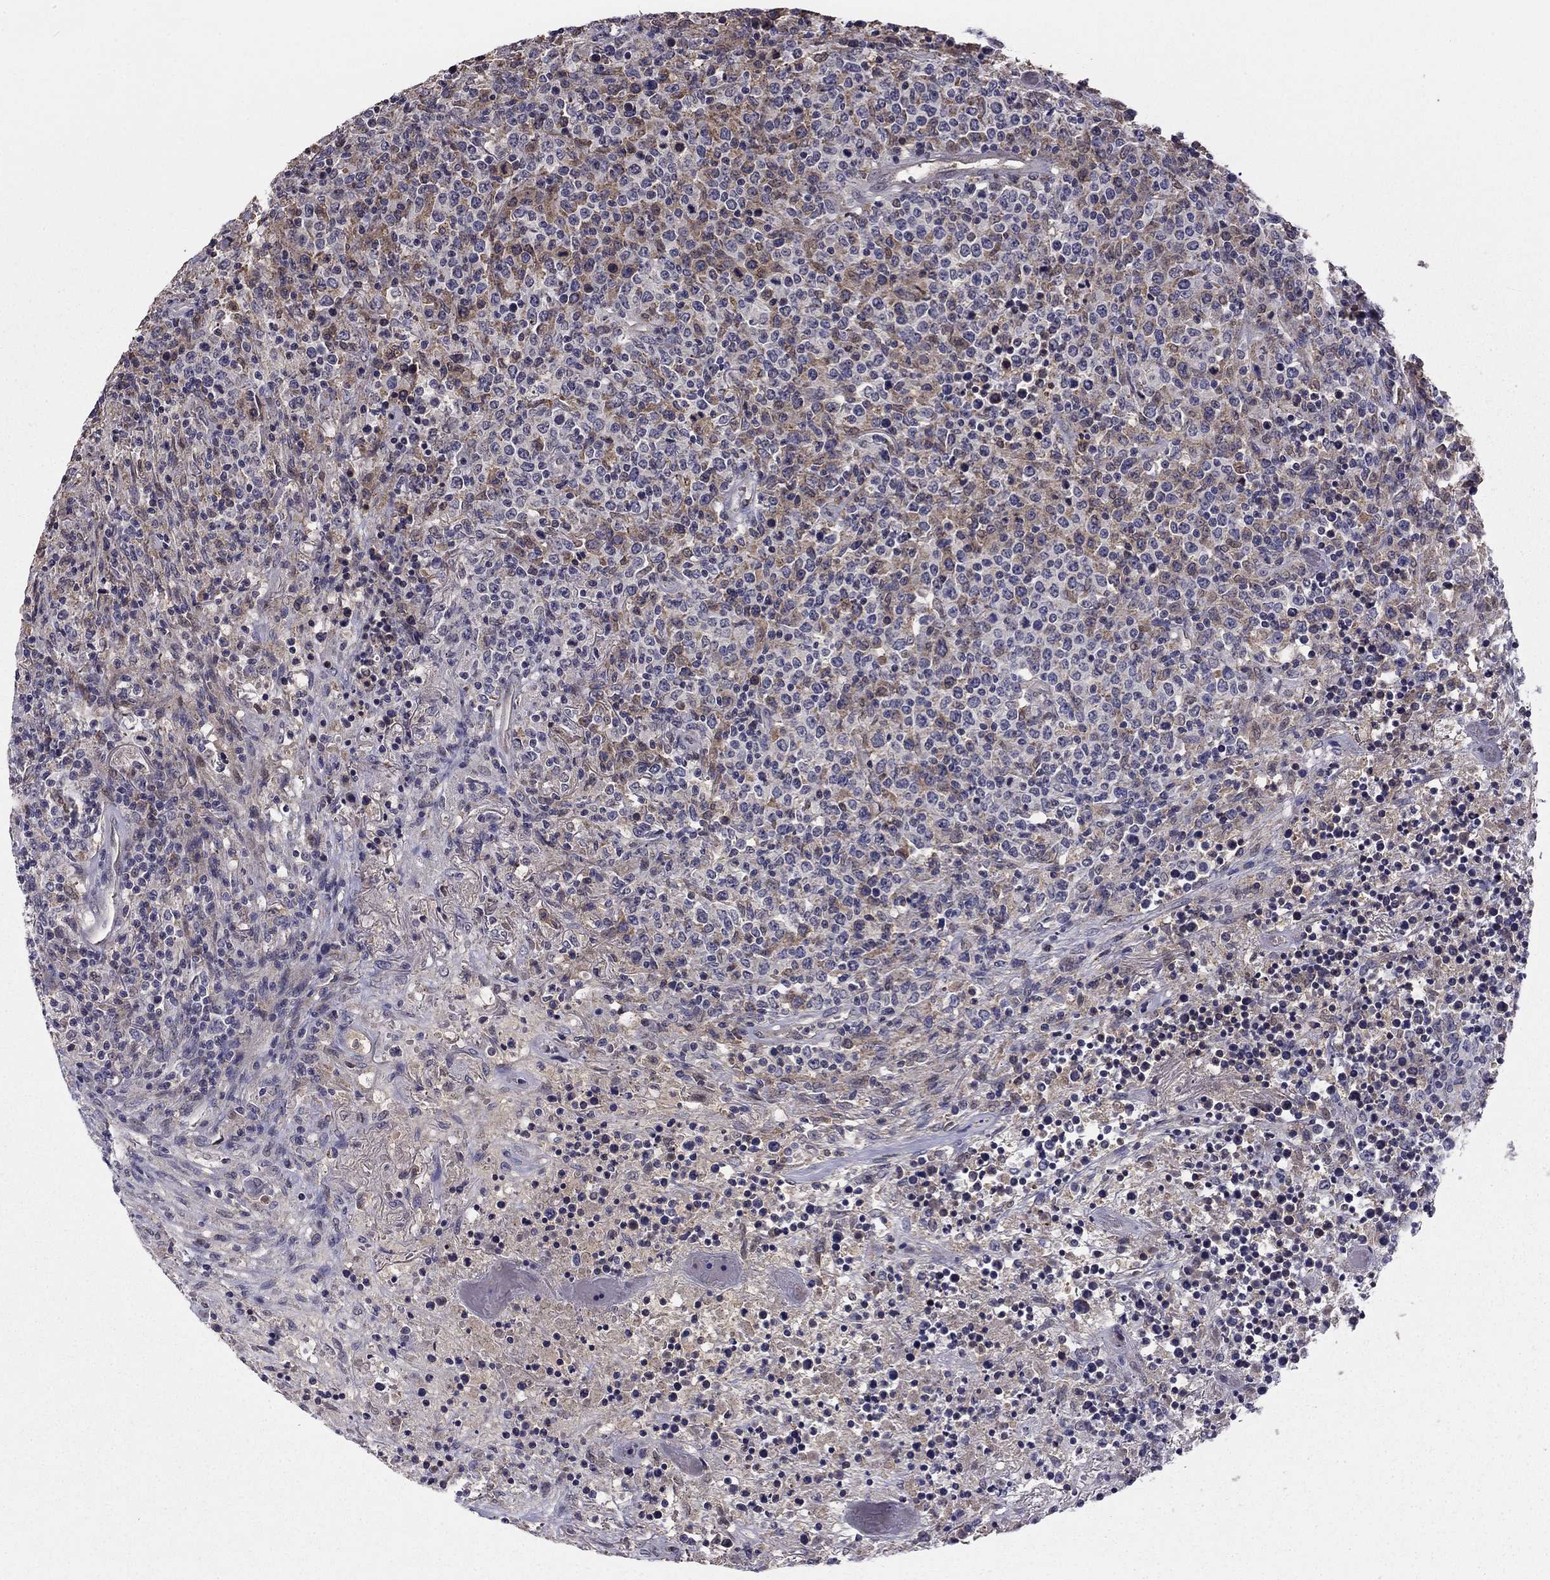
{"staining": {"intensity": "negative", "quantity": "none", "location": "none"}, "tissue": "lymphoma", "cell_type": "Tumor cells", "image_type": "cancer", "snomed": [{"axis": "morphology", "description": "Malignant lymphoma, non-Hodgkin's type, High grade"}, {"axis": "topography", "description": "Lung"}], "caption": "Tumor cells are negative for protein expression in human malignant lymphoma, non-Hodgkin's type (high-grade).", "gene": "HCN1", "patient": {"sex": "male", "age": 79}}